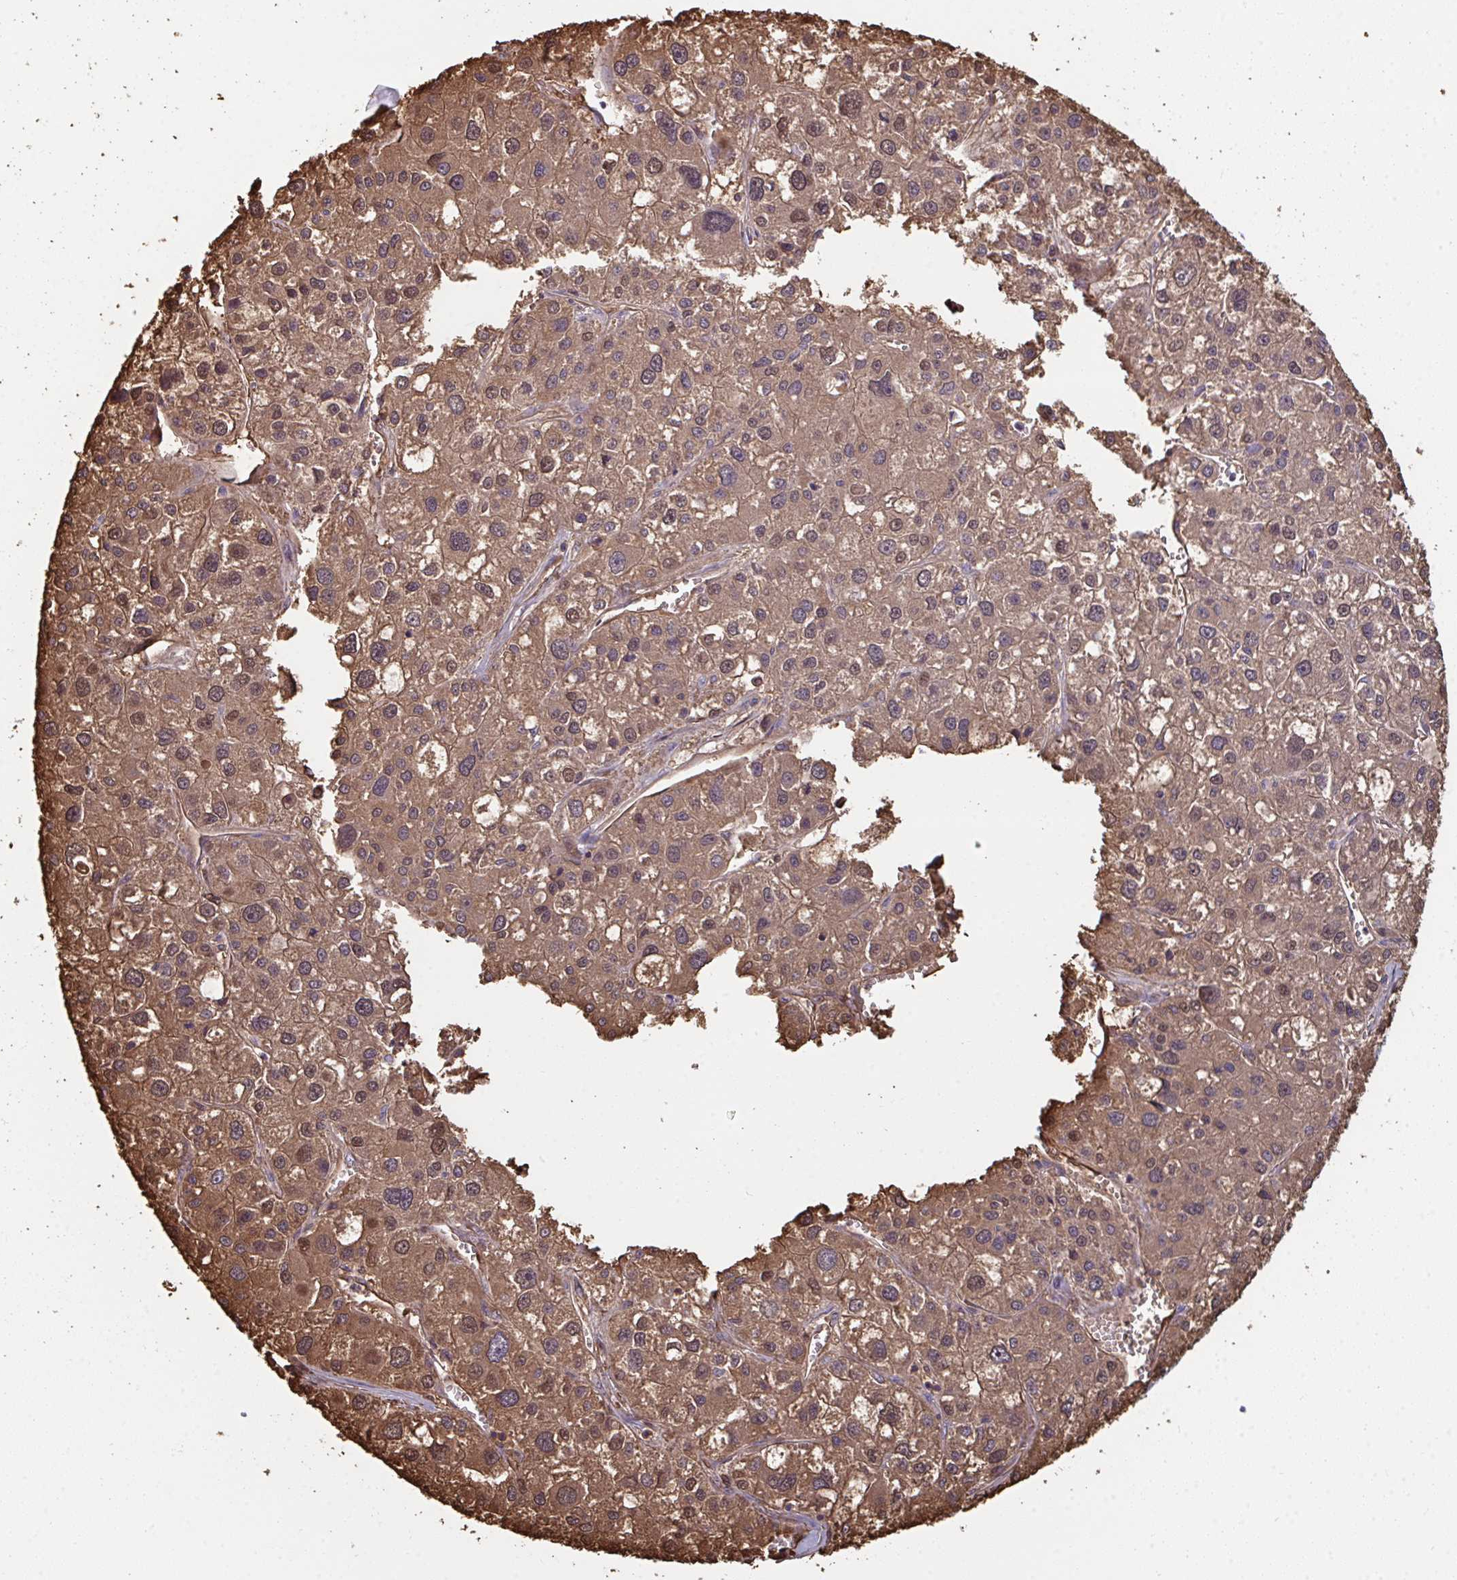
{"staining": {"intensity": "moderate", "quantity": ">75%", "location": "cytoplasmic/membranous,nuclear"}, "tissue": "liver cancer", "cell_type": "Tumor cells", "image_type": "cancer", "snomed": [{"axis": "morphology", "description": "Carcinoma, Hepatocellular, NOS"}, {"axis": "topography", "description": "Liver"}], "caption": "Hepatocellular carcinoma (liver) stained for a protein (brown) exhibits moderate cytoplasmic/membranous and nuclear positive expression in about >75% of tumor cells.", "gene": "TTC9C", "patient": {"sex": "male", "age": 73}}